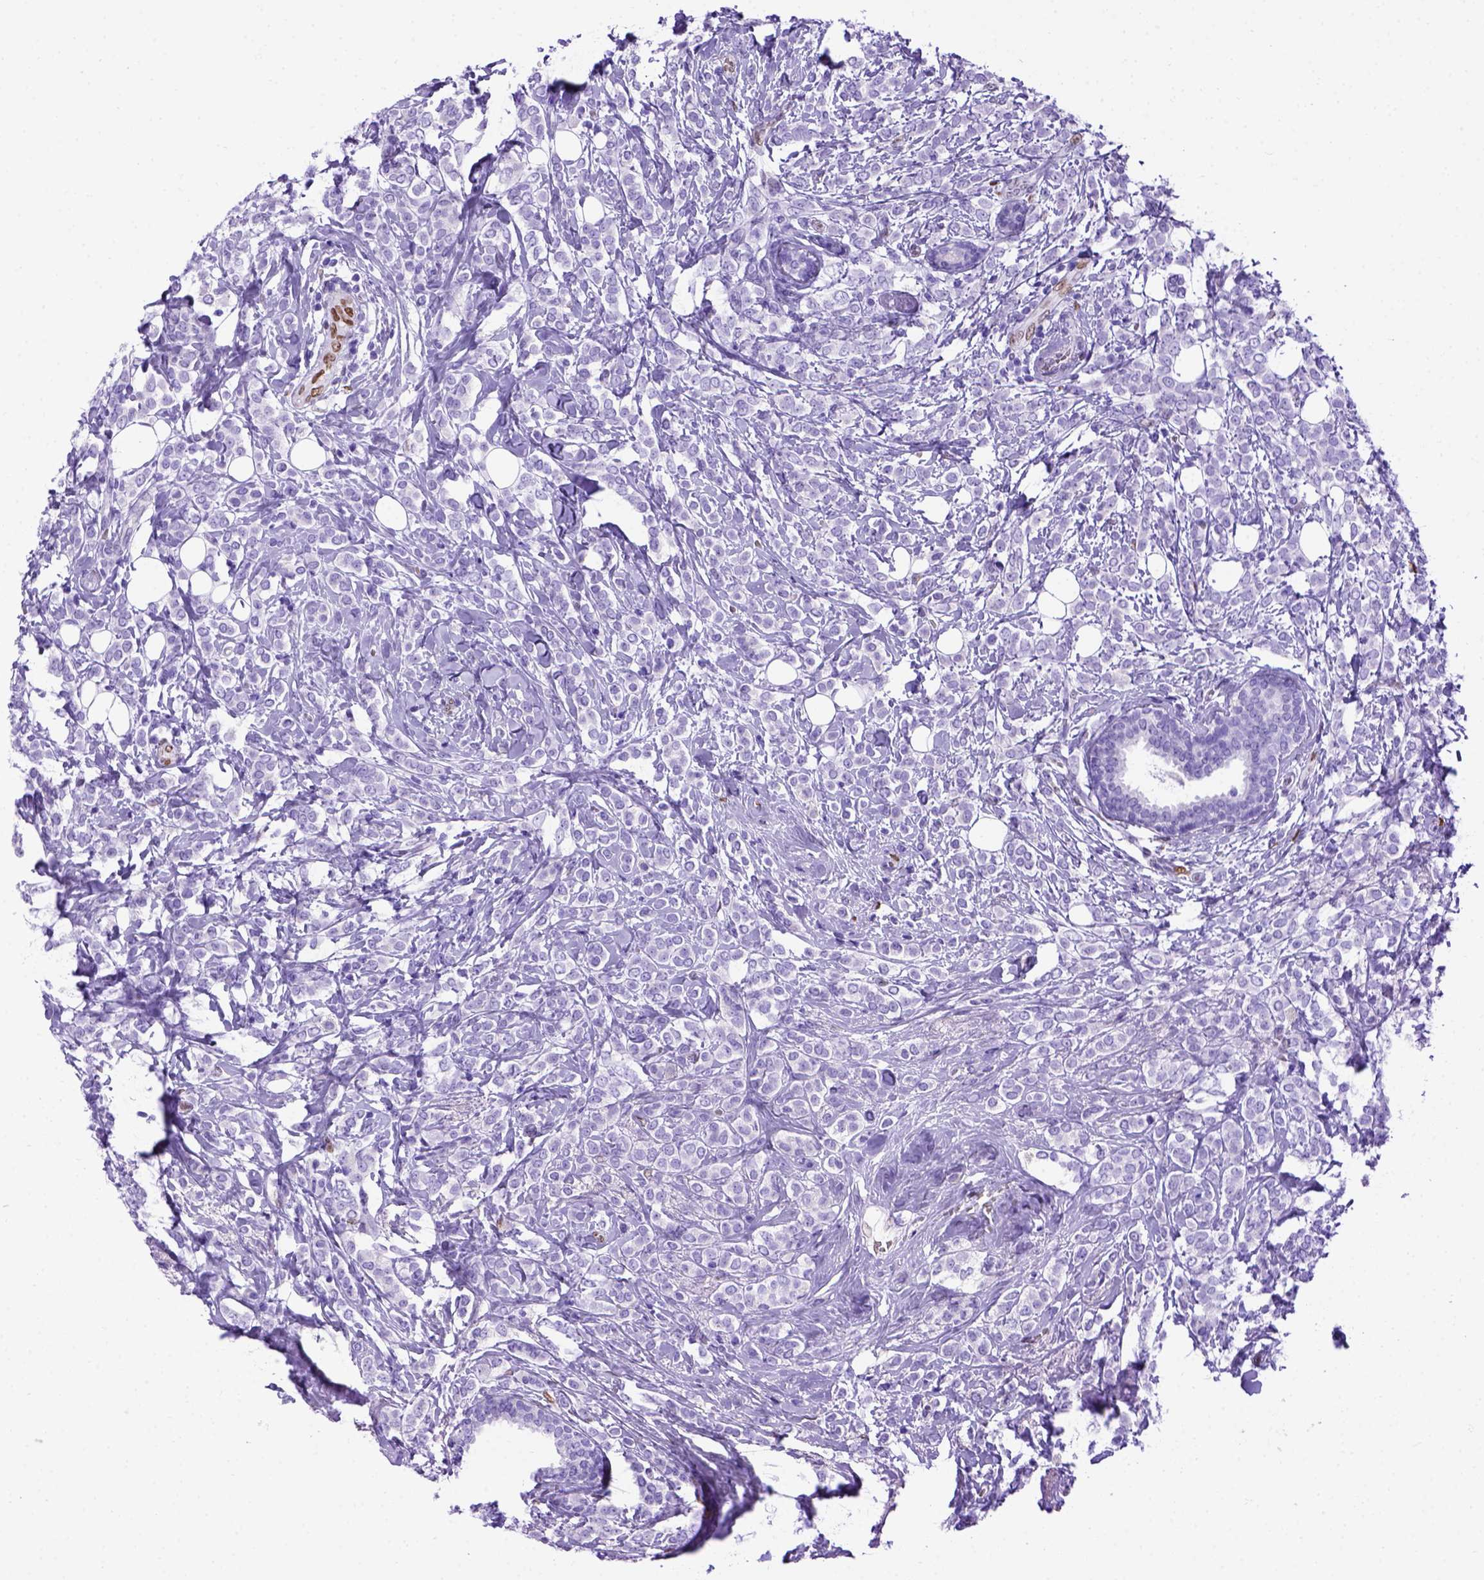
{"staining": {"intensity": "negative", "quantity": "none", "location": "none"}, "tissue": "breast cancer", "cell_type": "Tumor cells", "image_type": "cancer", "snomed": [{"axis": "morphology", "description": "Lobular carcinoma"}, {"axis": "topography", "description": "Breast"}], "caption": "An immunohistochemistry photomicrograph of breast cancer is shown. There is no staining in tumor cells of breast cancer.", "gene": "MEOX2", "patient": {"sex": "female", "age": 49}}